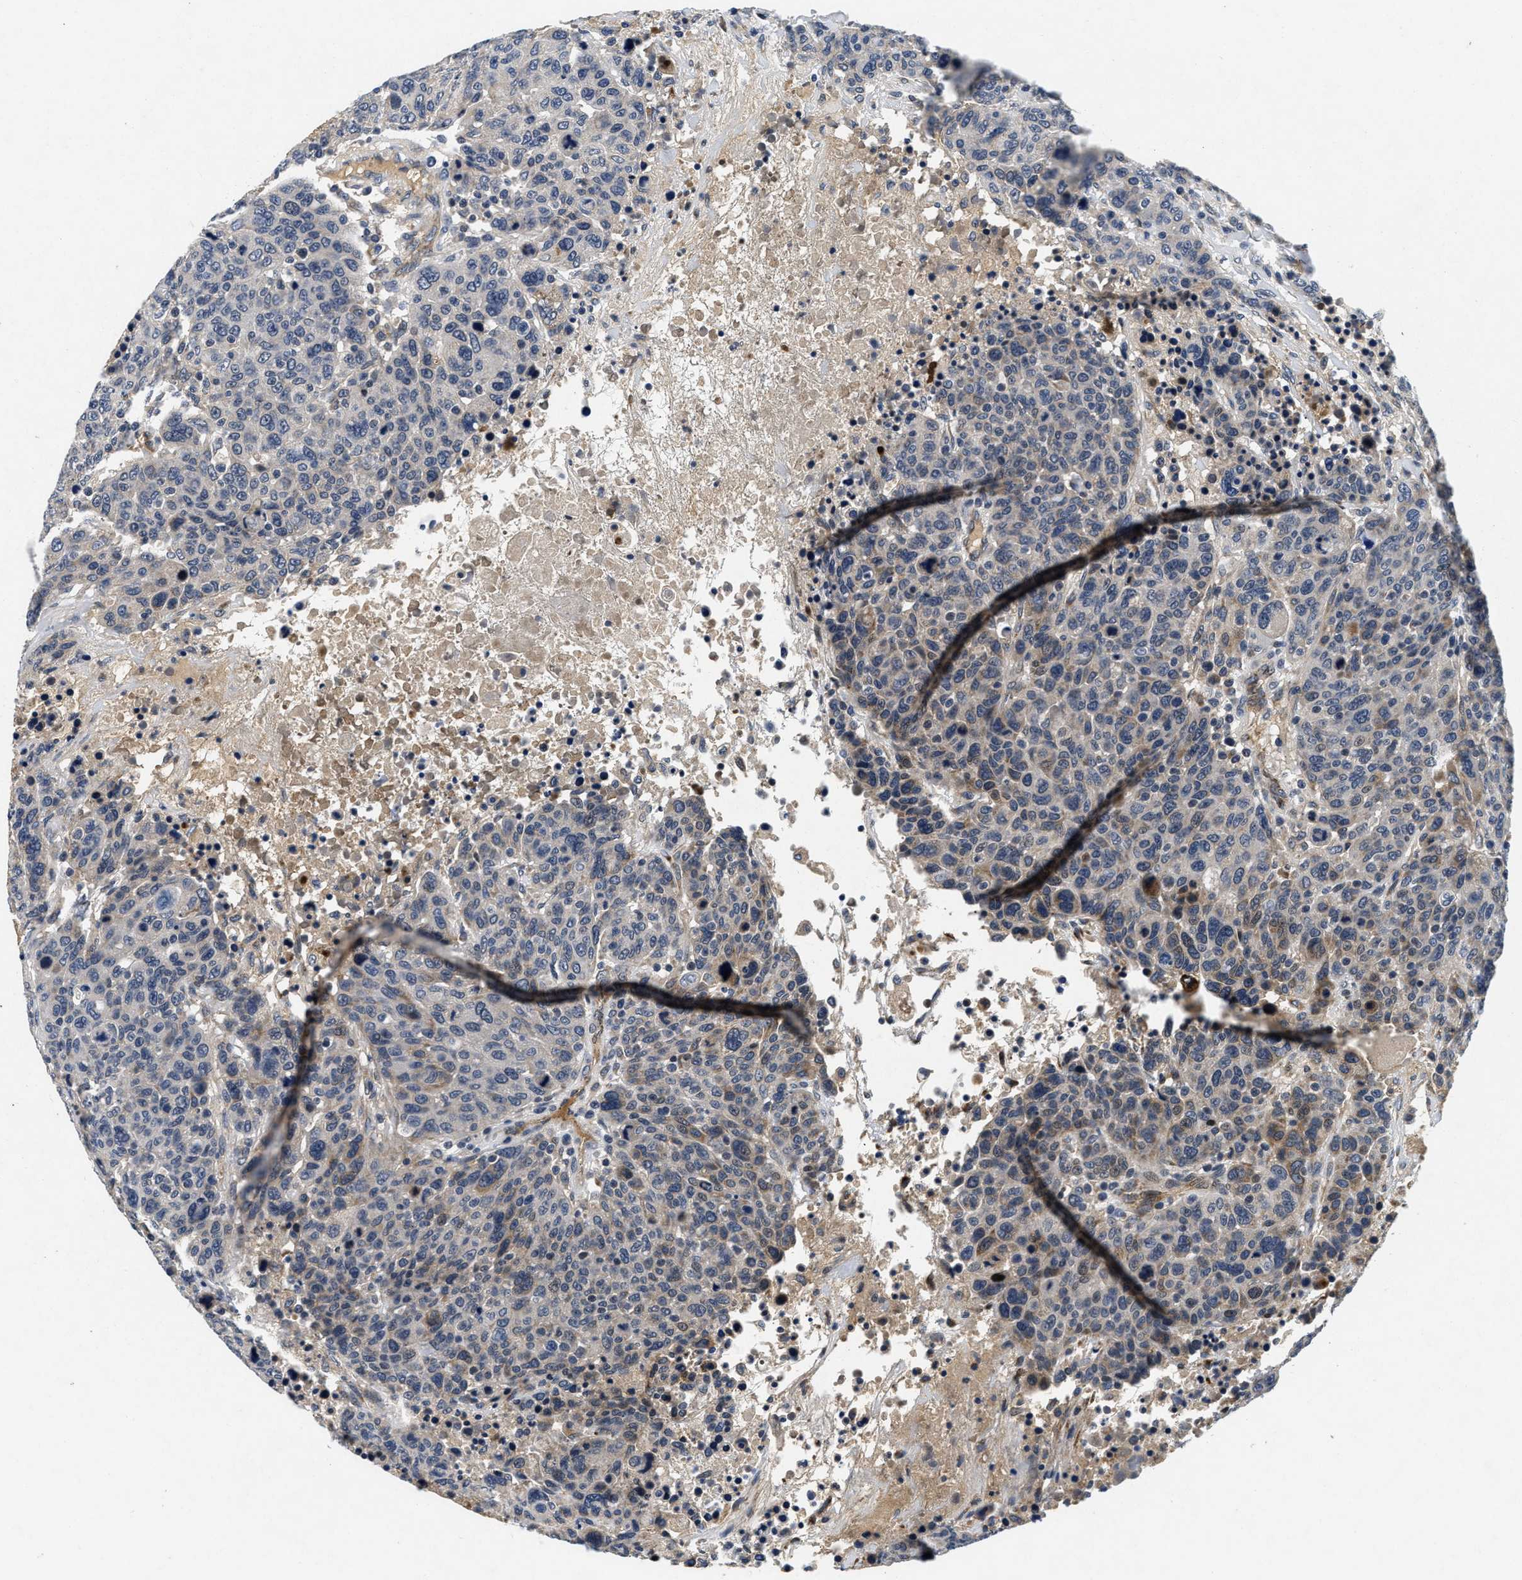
{"staining": {"intensity": "weak", "quantity": ">75%", "location": "cytoplasmic/membranous"}, "tissue": "breast cancer", "cell_type": "Tumor cells", "image_type": "cancer", "snomed": [{"axis": "morphology", "description": "Duct carcinoma"}, {"axis": "topography", "description": "Breast"}], "caption": "Invasive ductal carcinoma (breast) tissue exhibits weak cytoplasmic/membranous staining in approximately >75% of tumor cells", "gene": "PDP1", "patient": {"sex": "female", "age": 37}}